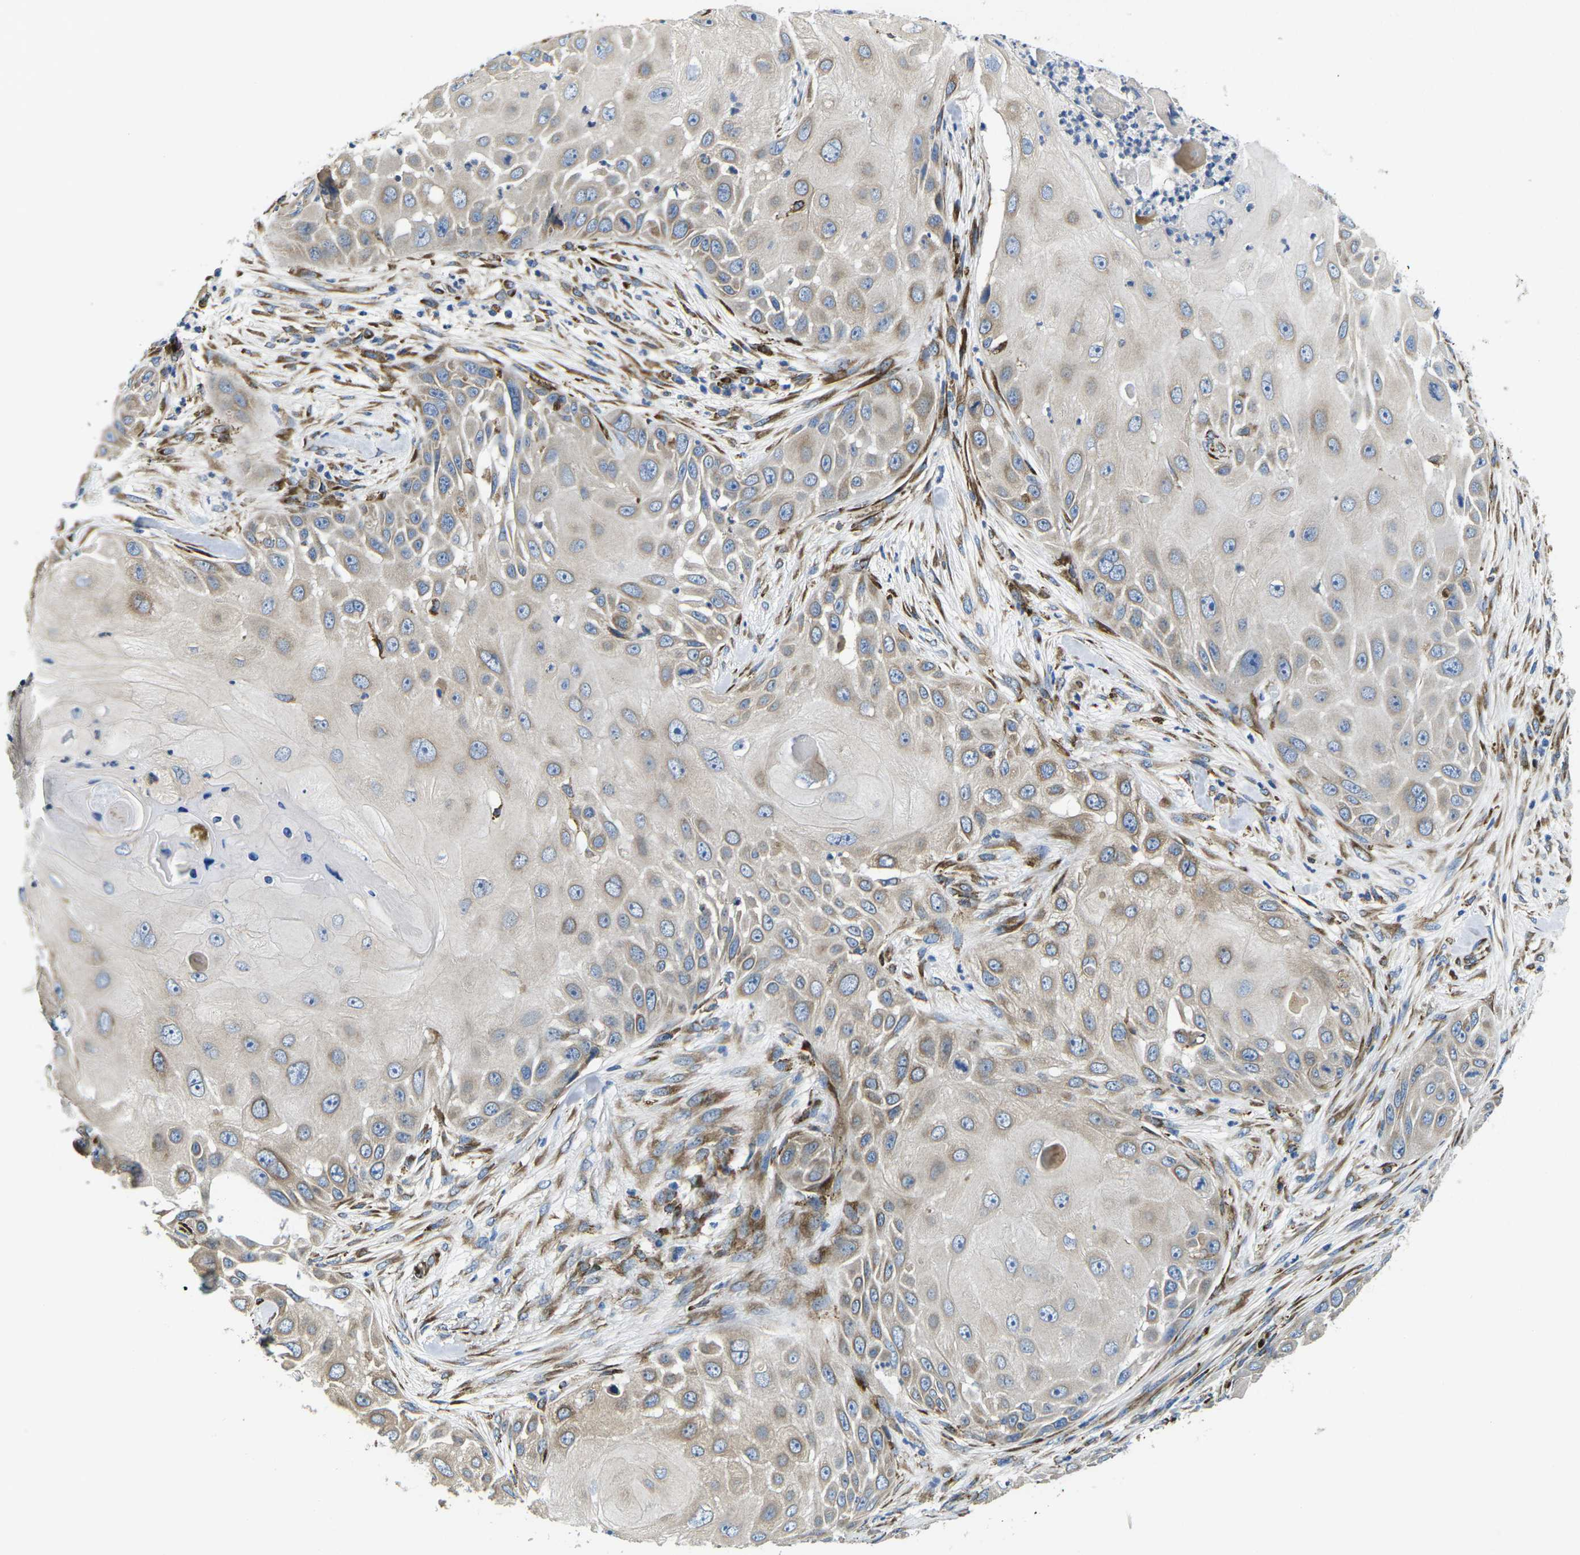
{"staining": {"intensity": "moderate", "quantity": "<25%", "location": "cytoplasmic/membranous"}, "tissue": "skin cancer", "cell_type": "Tumor cells", "image_type": "cancer", "snomed": [{"axis": "morphology", "description": "Squamous cell carcinoma, NOS"}, {"axis": "topography", "description": "Skin"}], "caption": "Protein staining reveals moderate cytoplasmic/membranous expression in about <25% of tumor cells in skin cancer (squamous cell carcinoma).", "gene": "PDZD8", "patient": {"sex": "female", "age": 44}}